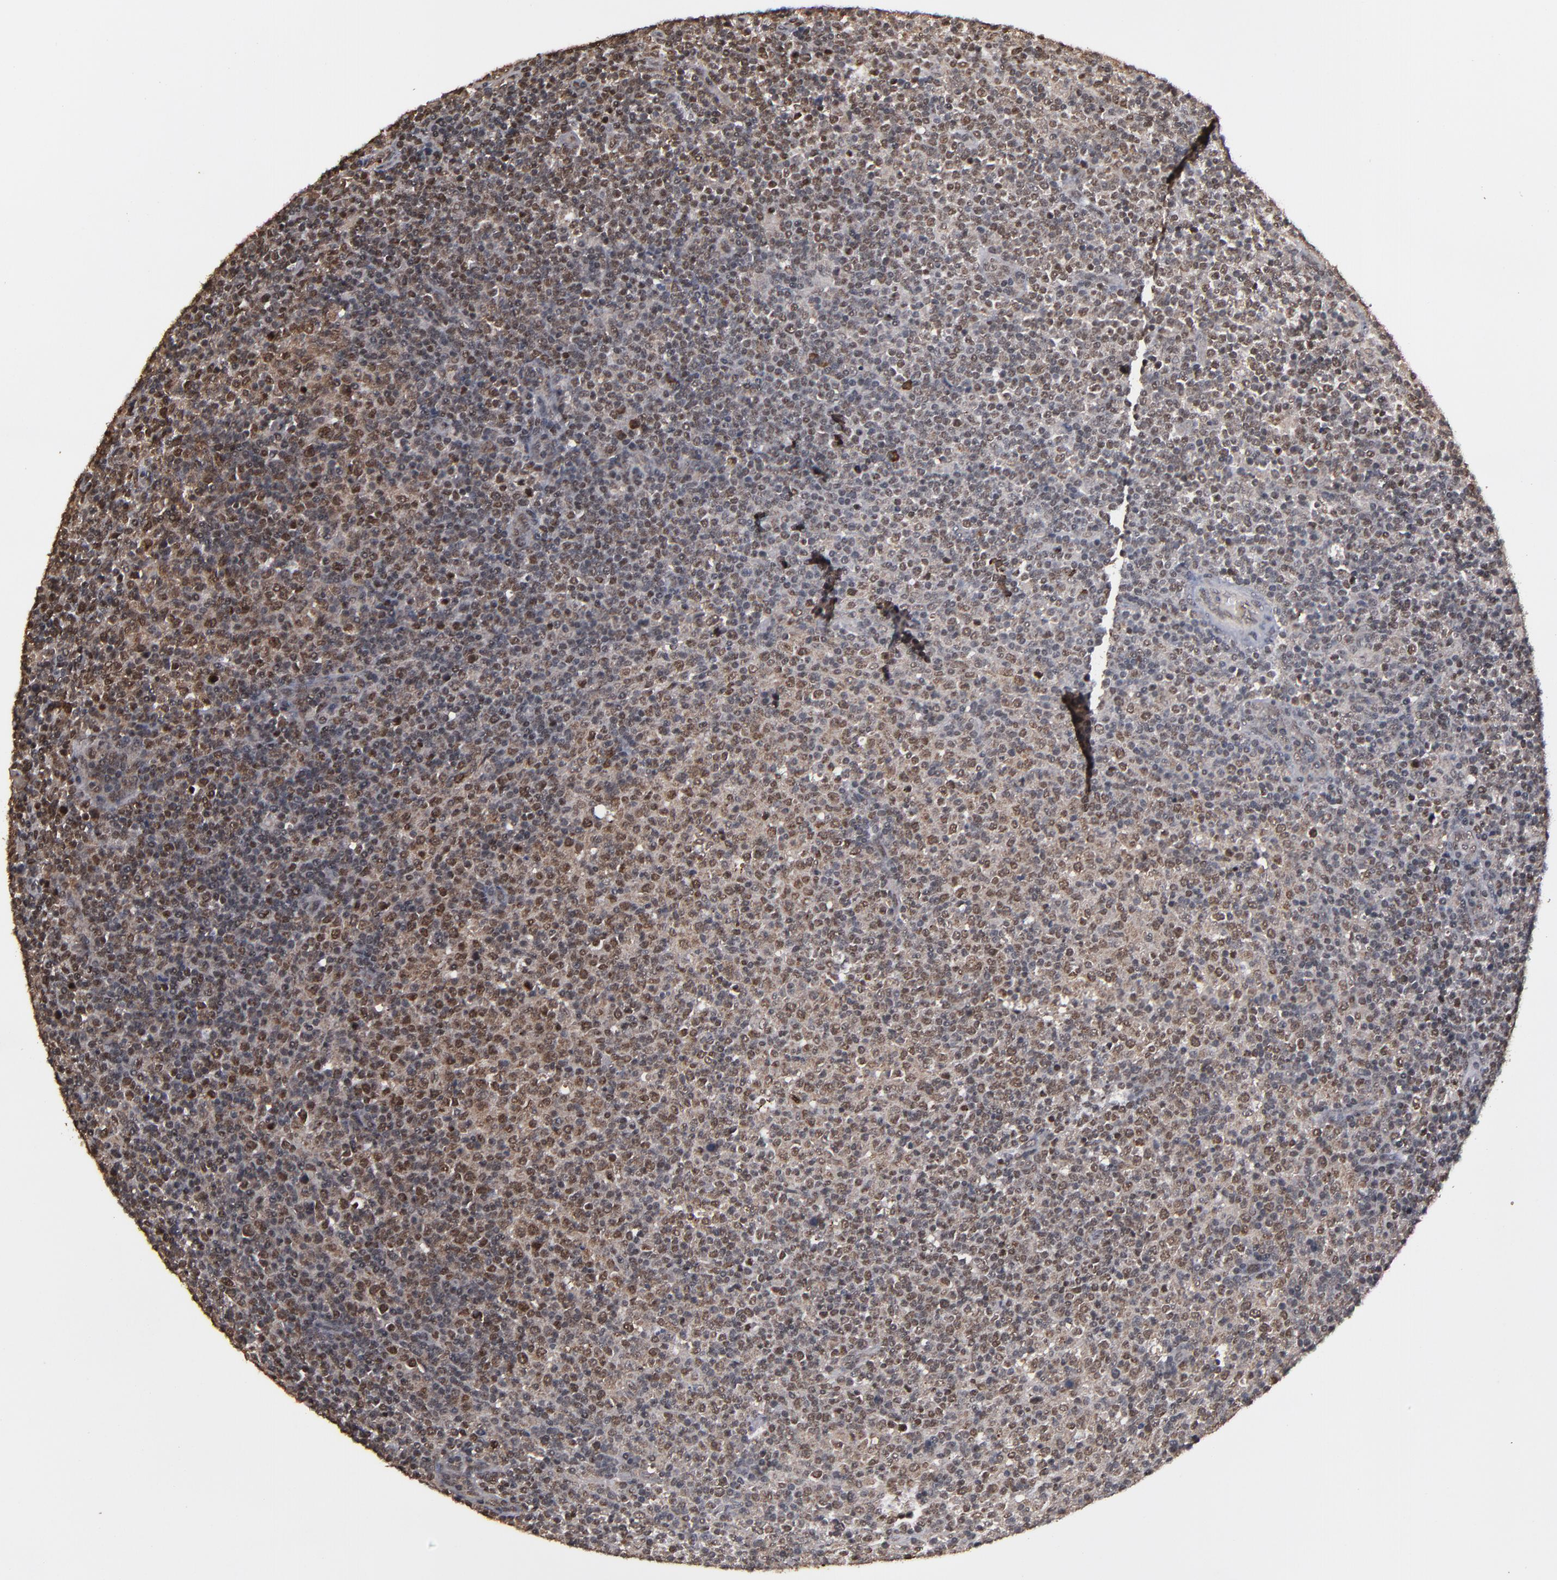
{"staining": {"intensity": "moderate", "quantity": ">75%", "location": "cytoplasmic/membranous"}, "tissue": "lymphoma", "cell_type": "Tumor cells", "image_type": "cancer", "snomed": [{"axis": "morphology", "description": "Malignant lymphoma, non-Hodgkin's type, Low grade"}, {"axis": "topography", "description": "Lymph node"}], "caption": "Protein expression analysis of human low-grade malignant lymphoma, non-Hodgkin's type reveals moderate cytoplasmic/membranous staining in approximately >75% of tumor cells.", "gene": "NXF2B", "patient": {"sex": "male", "age": 70}}